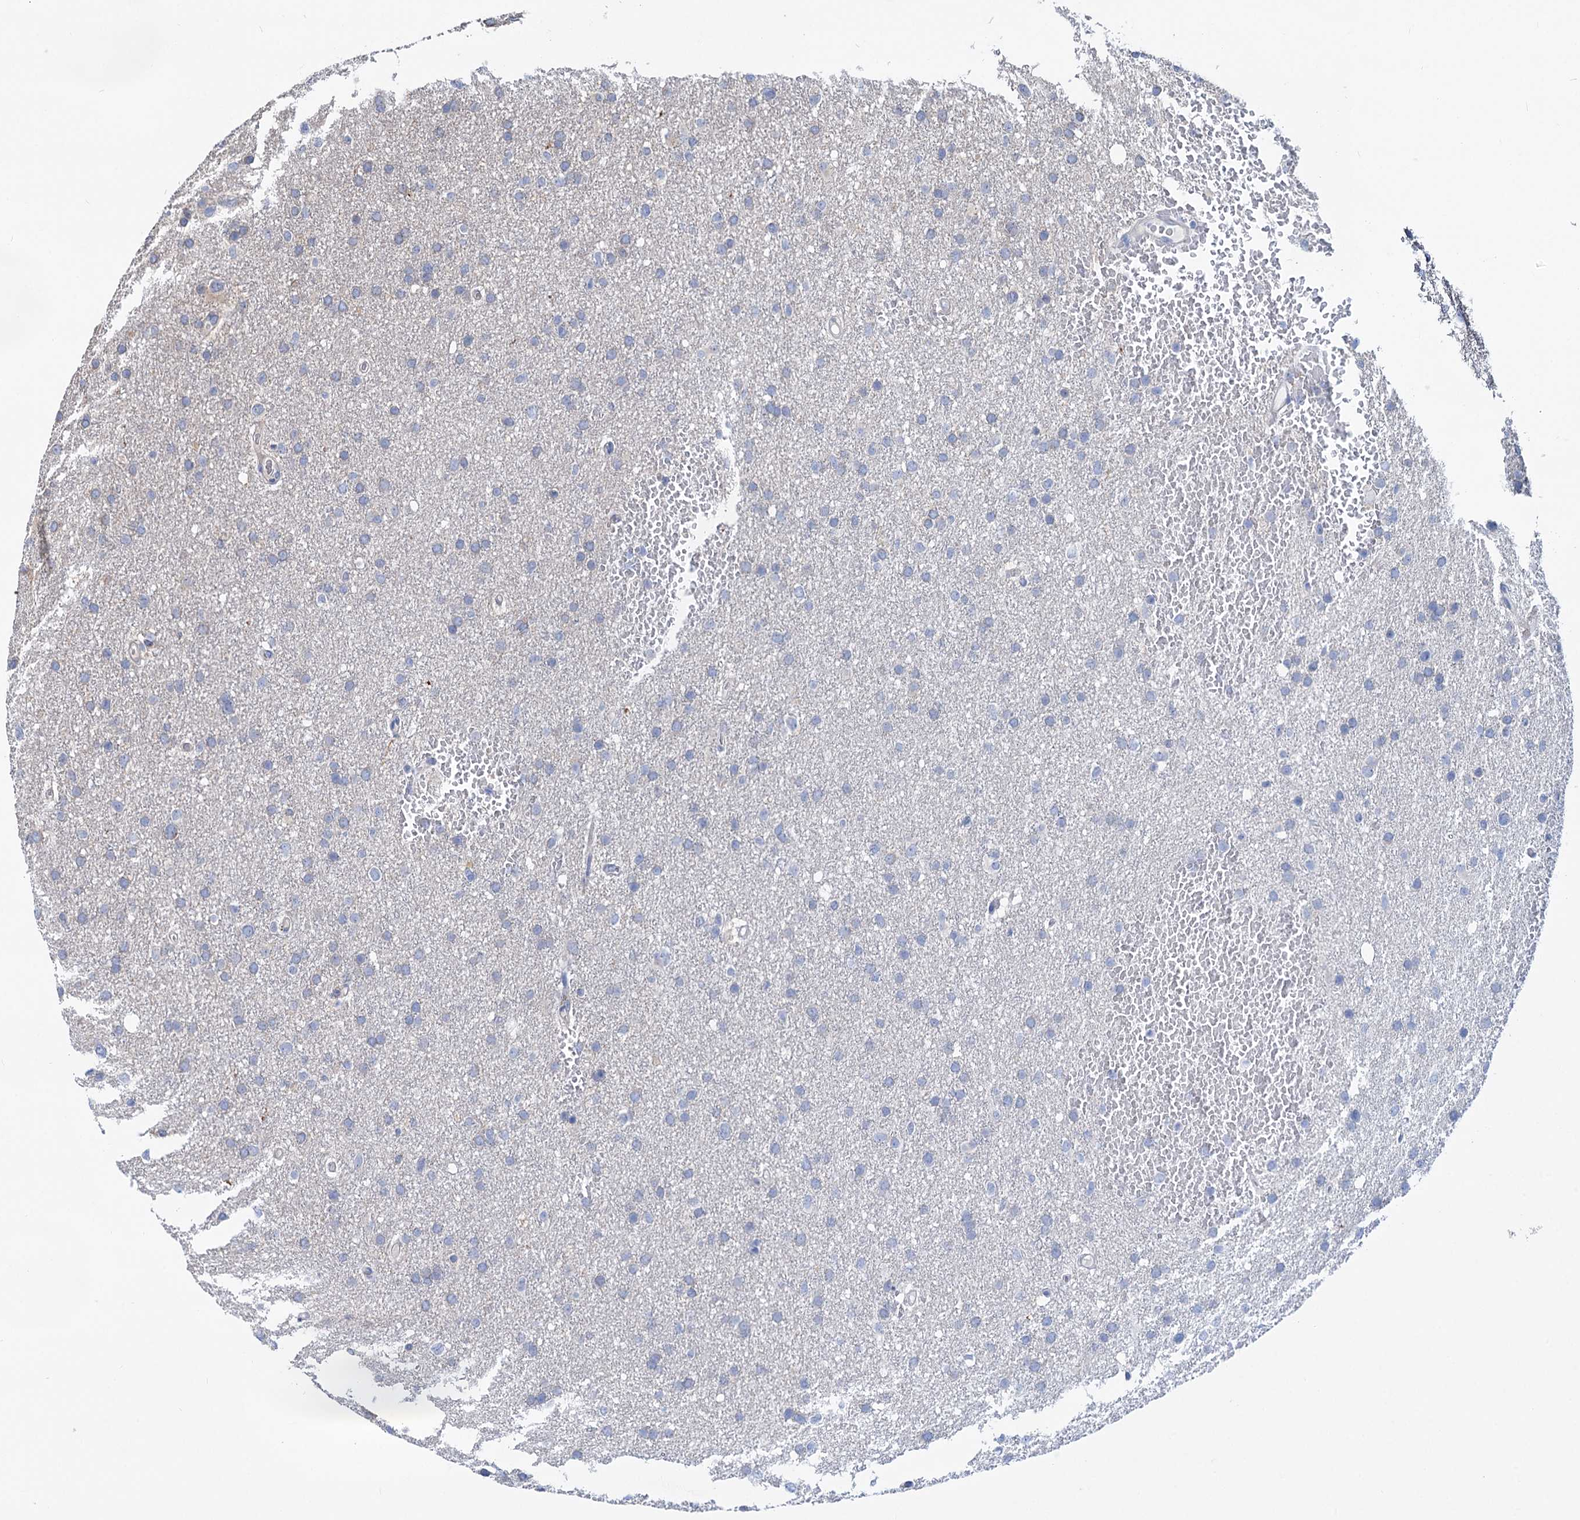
{"staining": {"intensity": "negative", "quantity": "none", "location": "none"}, "tissue": "glioma", "cell_type": "Tumor cells", "image_type": "cancer", "snomed": [{"axis": "morphology", "description": "Glioma, malignant, High grade"}, {"axis": "topography", "description": "Cerebral cortex"}], "caption": "This is a micrograph of immunohistochemistry (IHC) staining of malignant glioma (high-grade), which shows no positivity in tumor cells. (IHC, brightfield microscopy, high magnification).", "gene": "RNF111", "patient": {"sex": "female", "age": 36}}